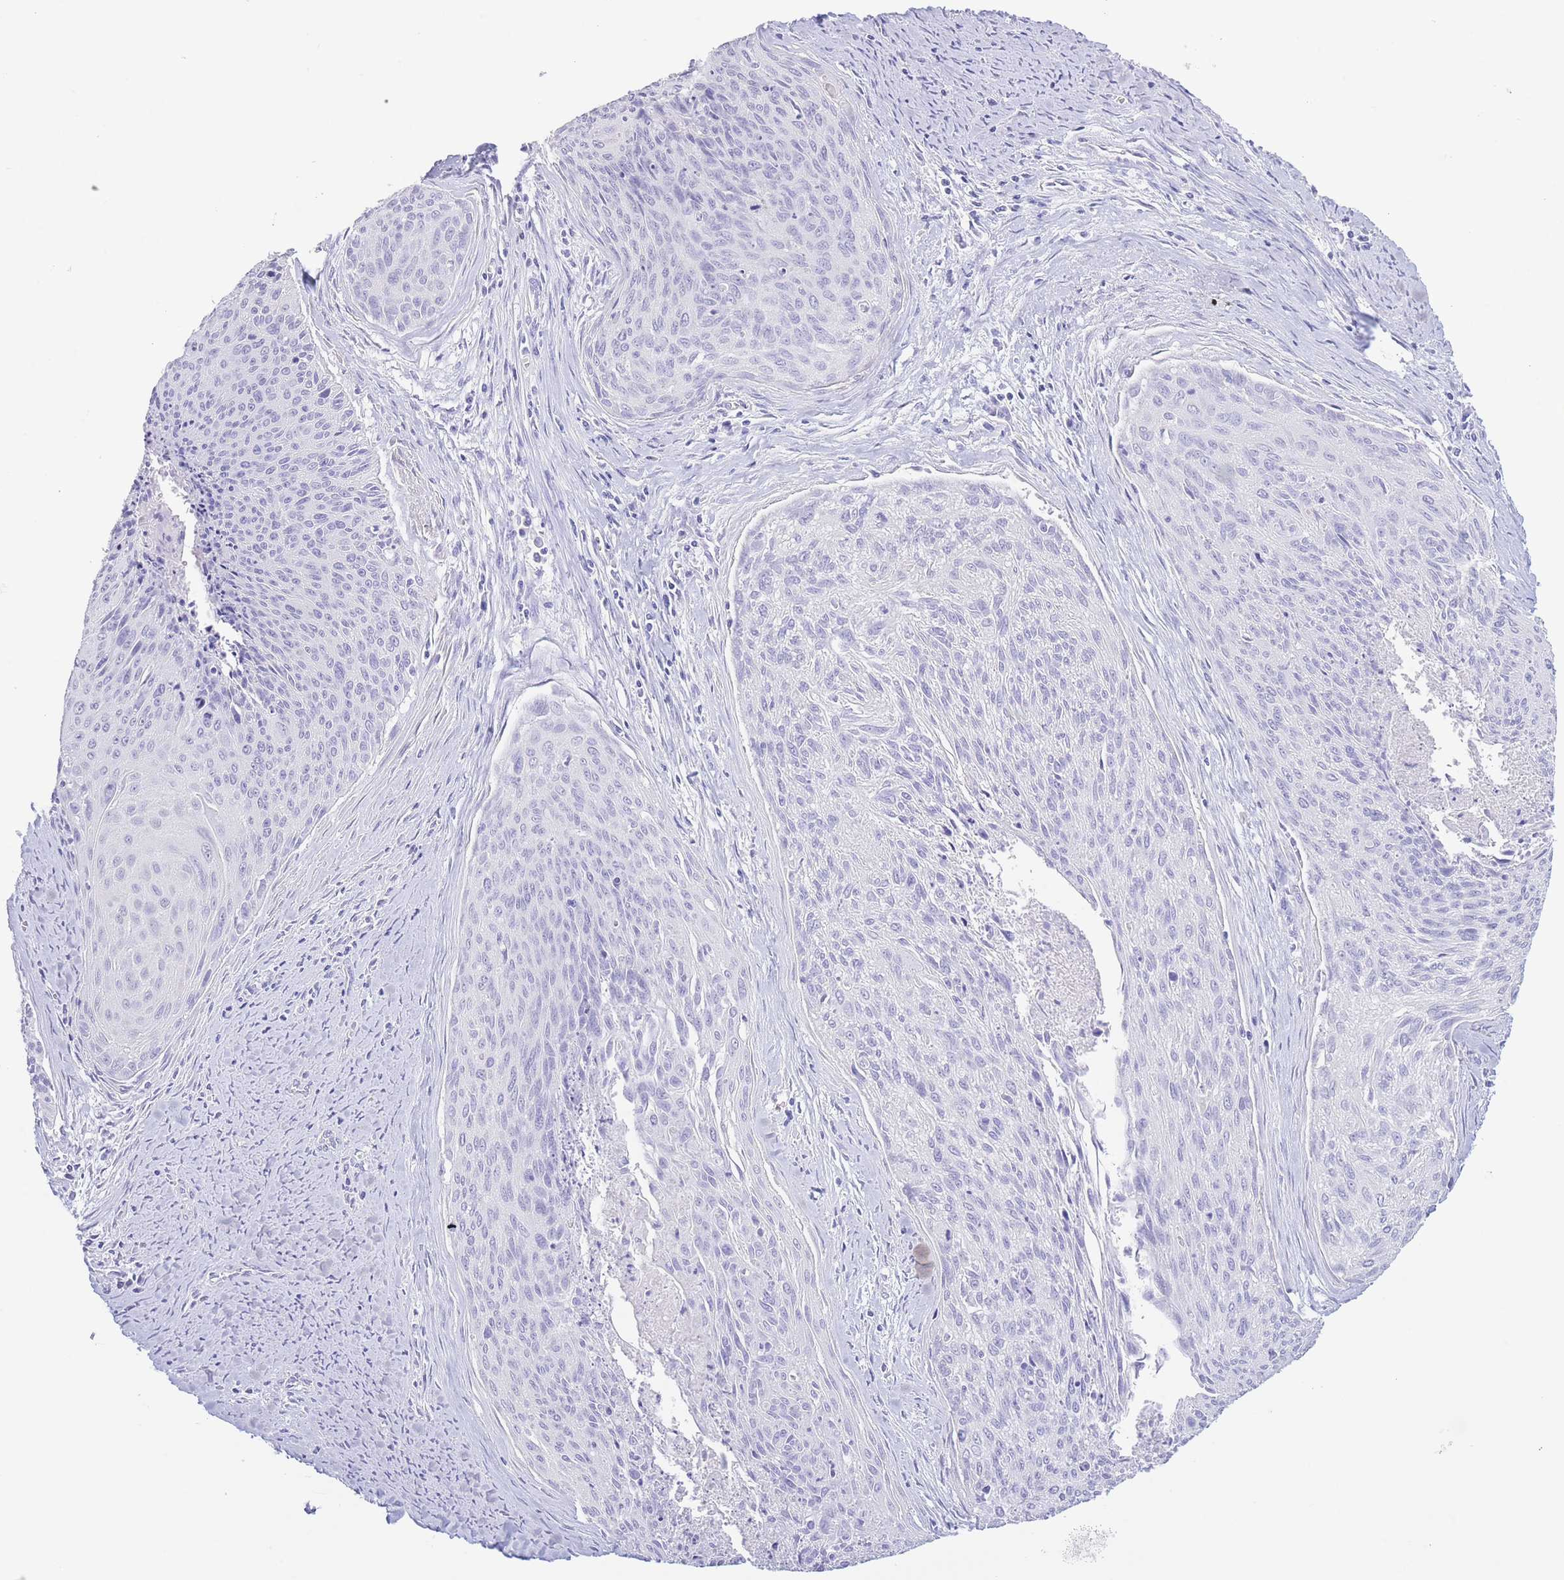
{"staining": {"intensity": "negative", "quantity": "none", "location": "none"}, "tissue": "cervical cancer", "cell_type": "Tumor cells", "image_type": "cancer", "snomed": [{"axis": "morphology", "description": "Squamous cell carcinoma, NOS"}, {"axis": "topography", "description": "Cervix"}], "caption": "The image shows no significant staining in tumor cells of cervical squamous cell carcinoma.", "gene": "PKLR", "patient": {"sex": "female", "age": 55}}